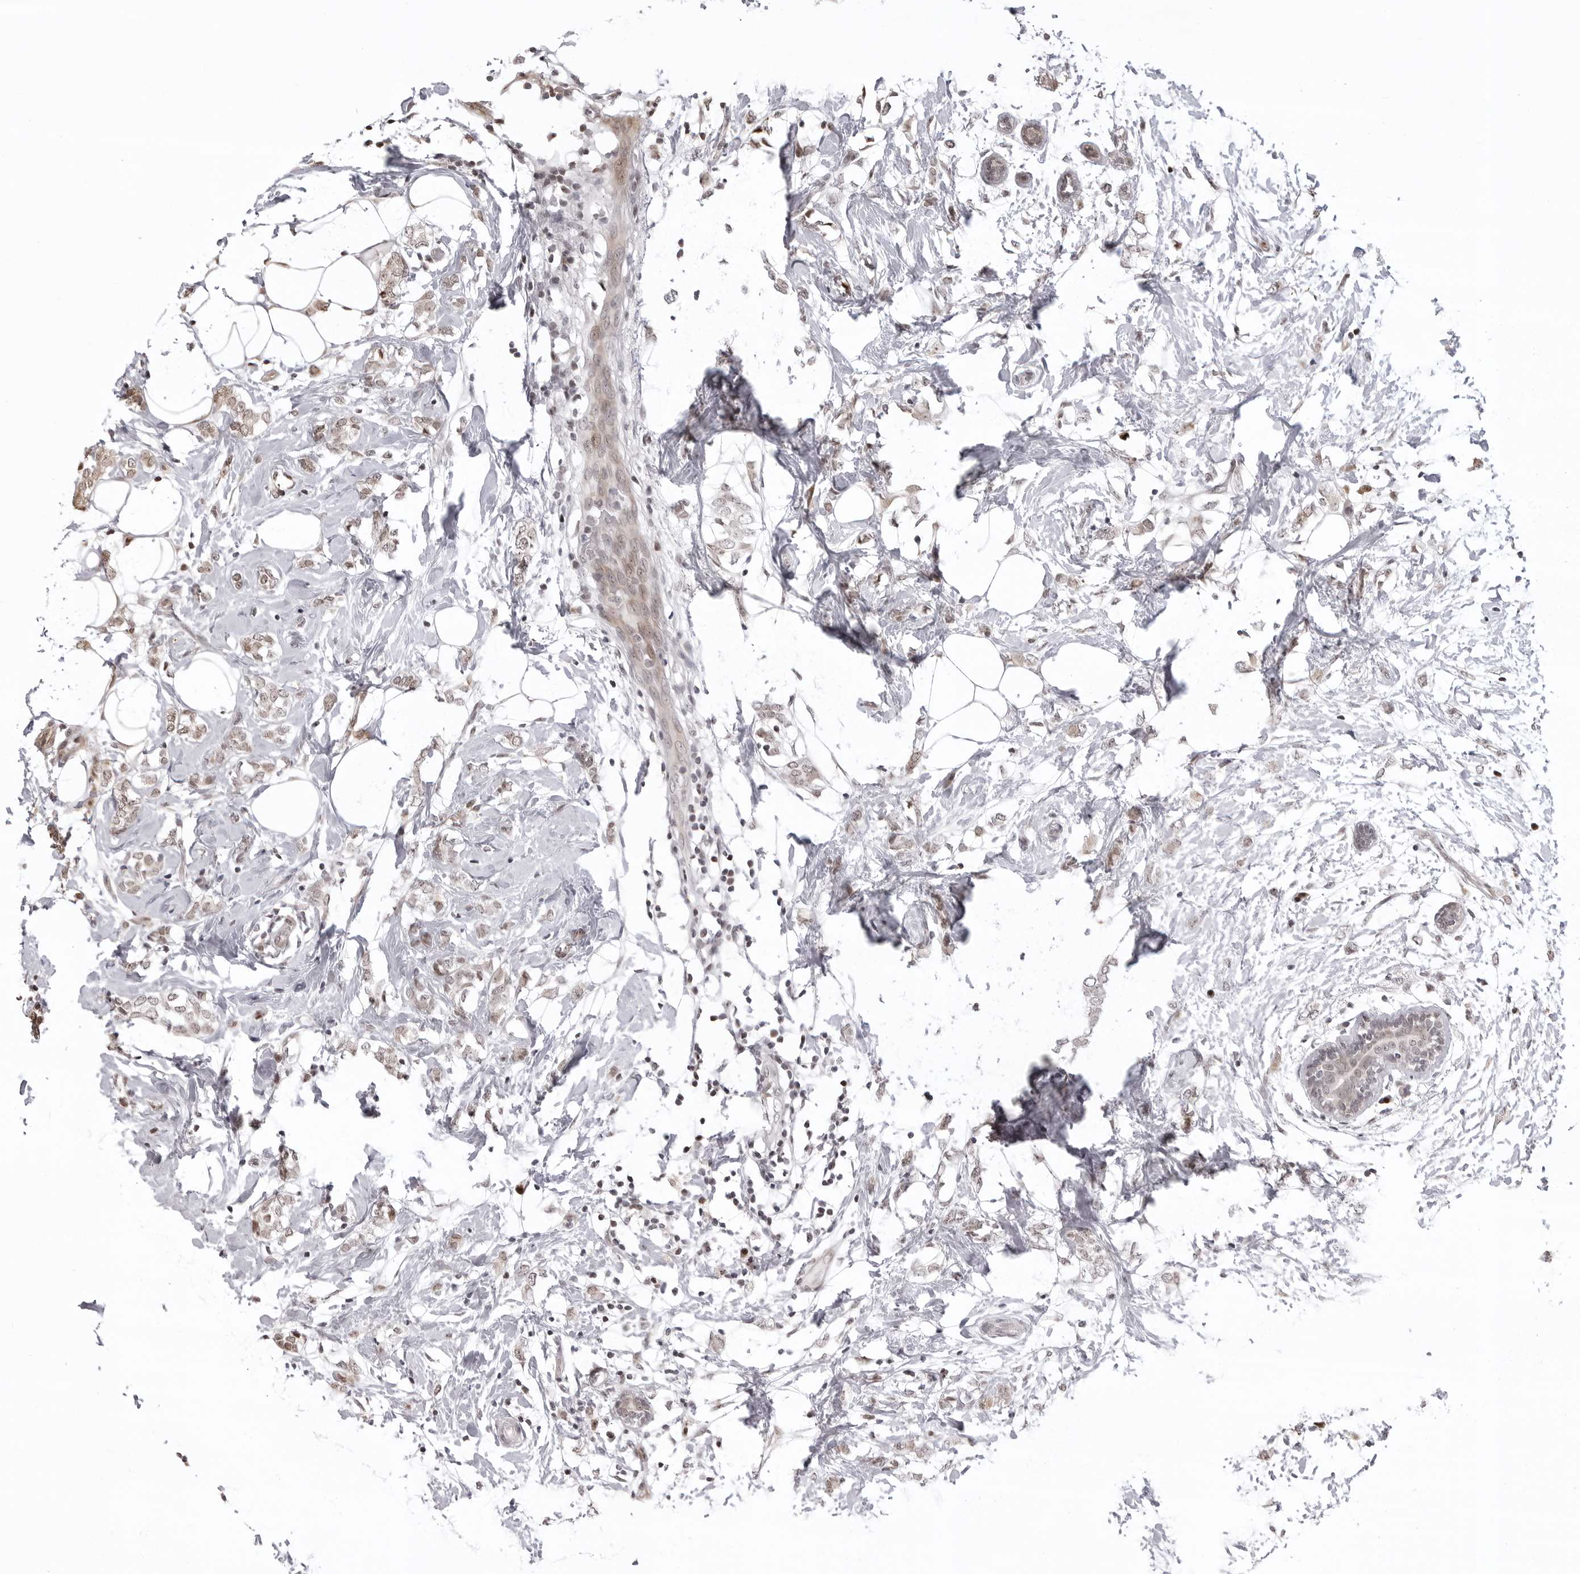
{"staining": {"intensity": "weak", "quantity": ">75%", "location": "cytoplasmic/membranous,nuclear"}, "tissue": "breast cancer", "cell_type": "Tumor cells", "image_type": "cancer", "snomed": [{"axis": "morphology", "description": "Normal tissue, NOS"}, {"axis": "morphology", "description": "Lobular carcinoma"}, {"axis": "topography", "description": "Breast"}], "caption": "A high-resolution micrograph shows immunohistochemistry staining of breast cancer (lobular carcinoma), which displays weak cytoplasmic/membranous and nuclear positivity in about >75% of tumor cells. The staining was performed using DAB to visualize the protein expression in brown, while the nuclei were stained in blue with hematoxylin (Magnification: 20x).", "gene": "PHF3", "patient": {"sex": "female", "age": 47}}